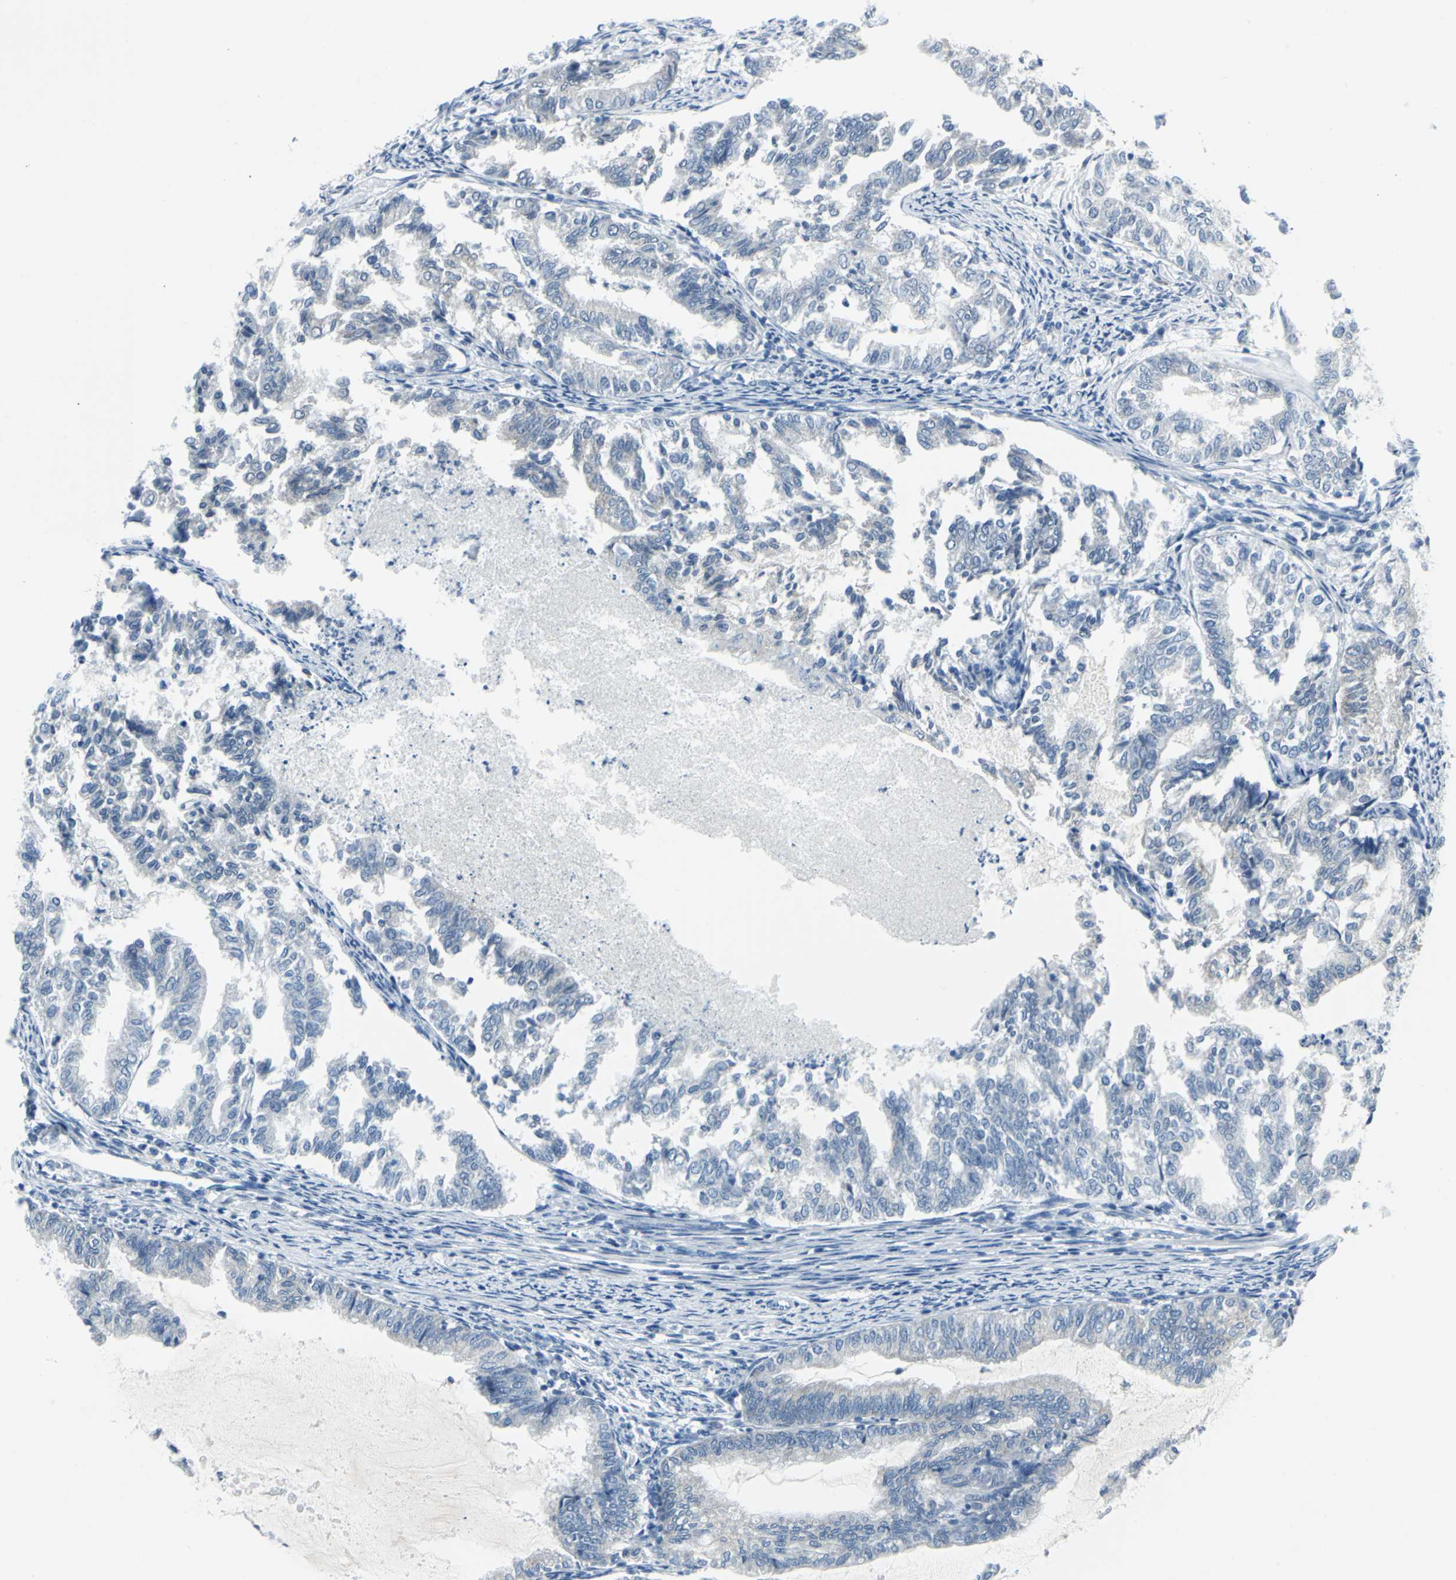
{"staining": {"intensity": "negative", "quantity": "none", "location": "none"}, "tissue": "endometrial cancer", "cell_type": "Tumor cells", "image_type": "cancer", "snomed": [{"axis": "morphology", "description": "Adenocarcinoma, NOS"}, {"axis": "topography", "description": "Endometrium"}], "caption": "Endometrial cancer stained for a protein using immunohistochemistry demonstrates no expression tumor cells.", "gene": "CYB5A", "patient": {"sex": "female", "age": 79}}